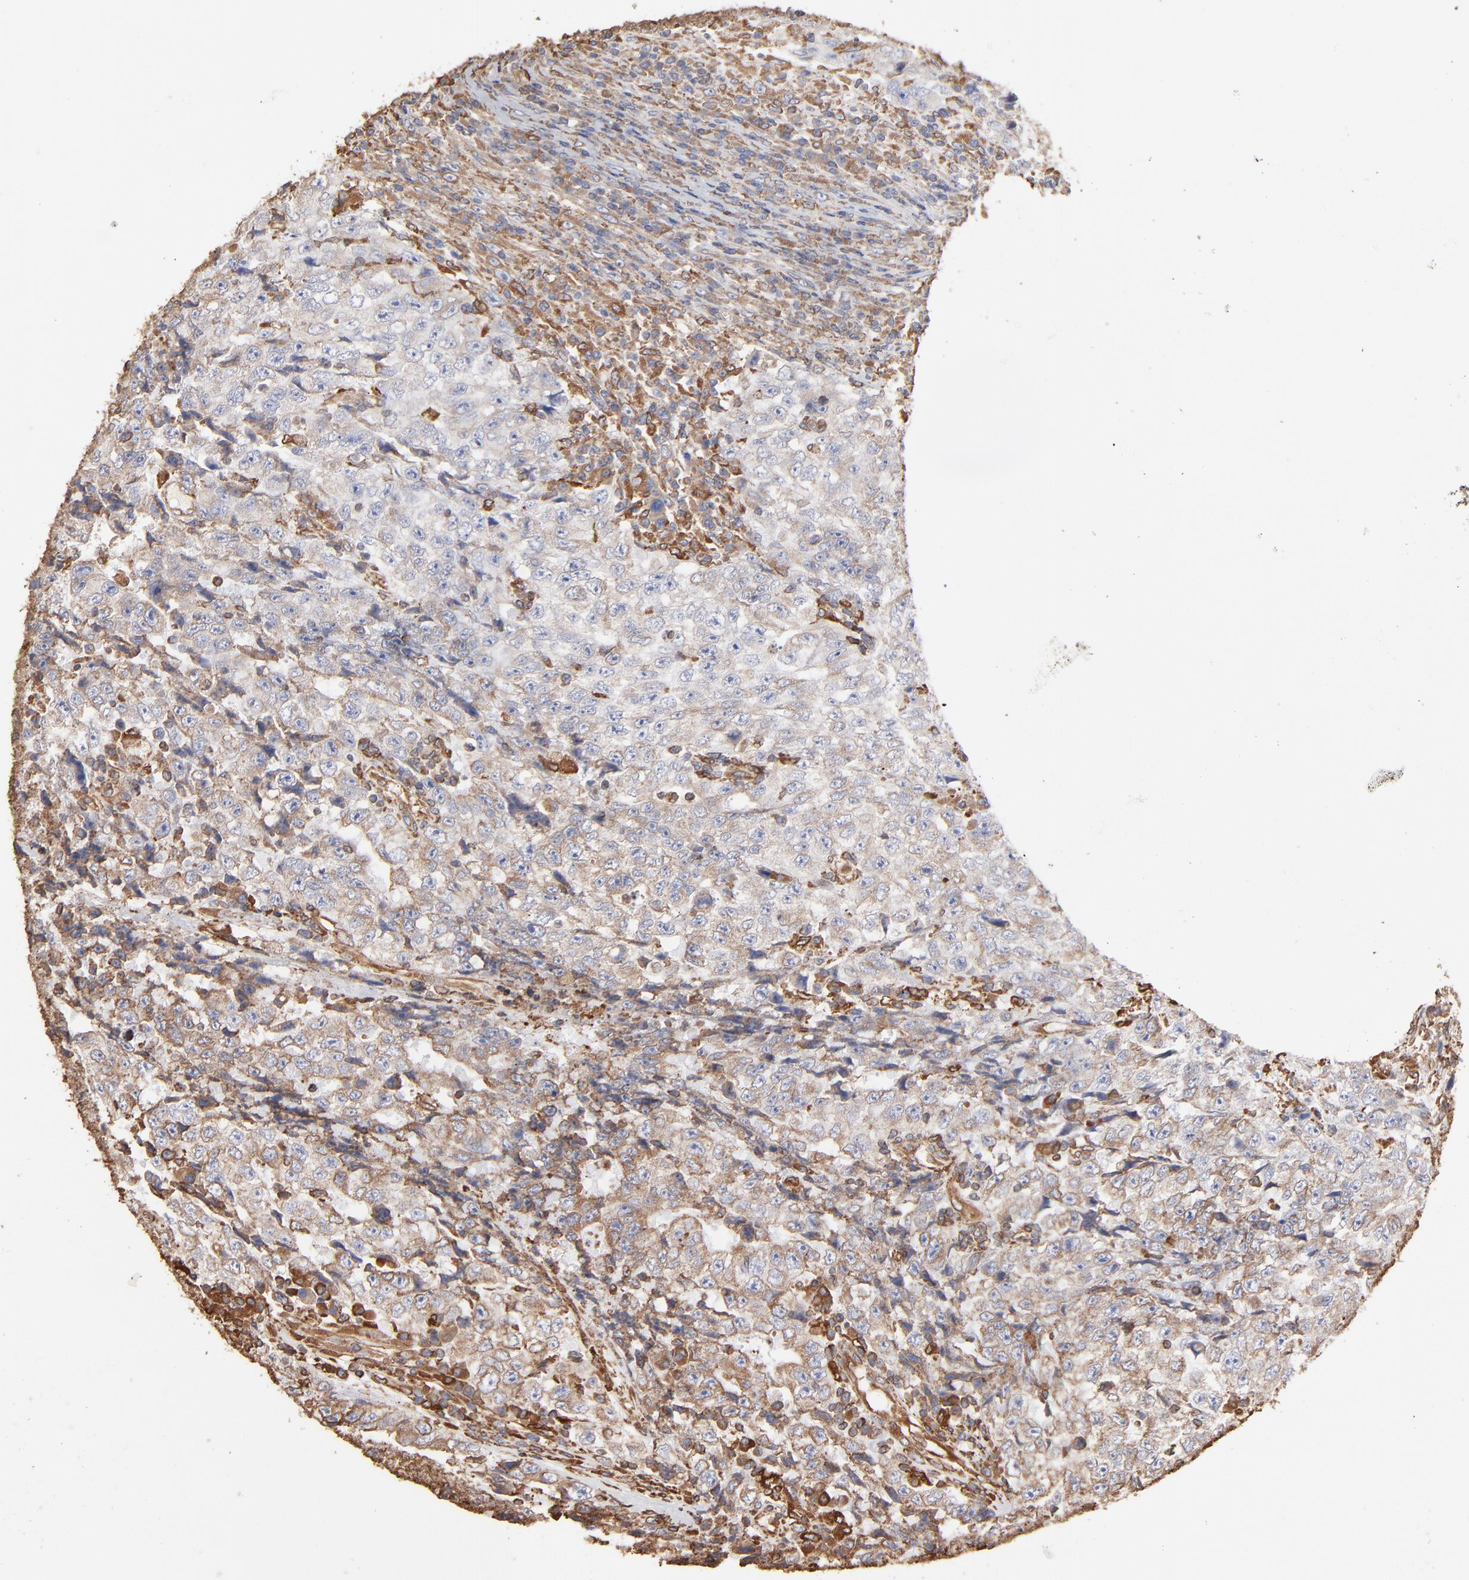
{"staining": {"intensity": "weak", "quantity": "25%-75%", "location": "cytoplasmic/membranous"}, "tissue": "testis cancer", "cell_type": "Tumor cells", "image_type": "cancer", "snomed": [{"axis": "morphology", "description": "Necrosis, NOS"}, {"axis": "morphology", "description": "Carcinoma, Embryonal, NOS"}, {"axis": "topography", "description": "Testis"}], "caption": "Human embryonal carcinoma (testis) stained with a brown dye exhibits weak cytoplasmic/membranous positive staining in about 25%-75% of tumor cells.", "gene": "PDIA3", "patient": {"sex": "male", "age": 19}}